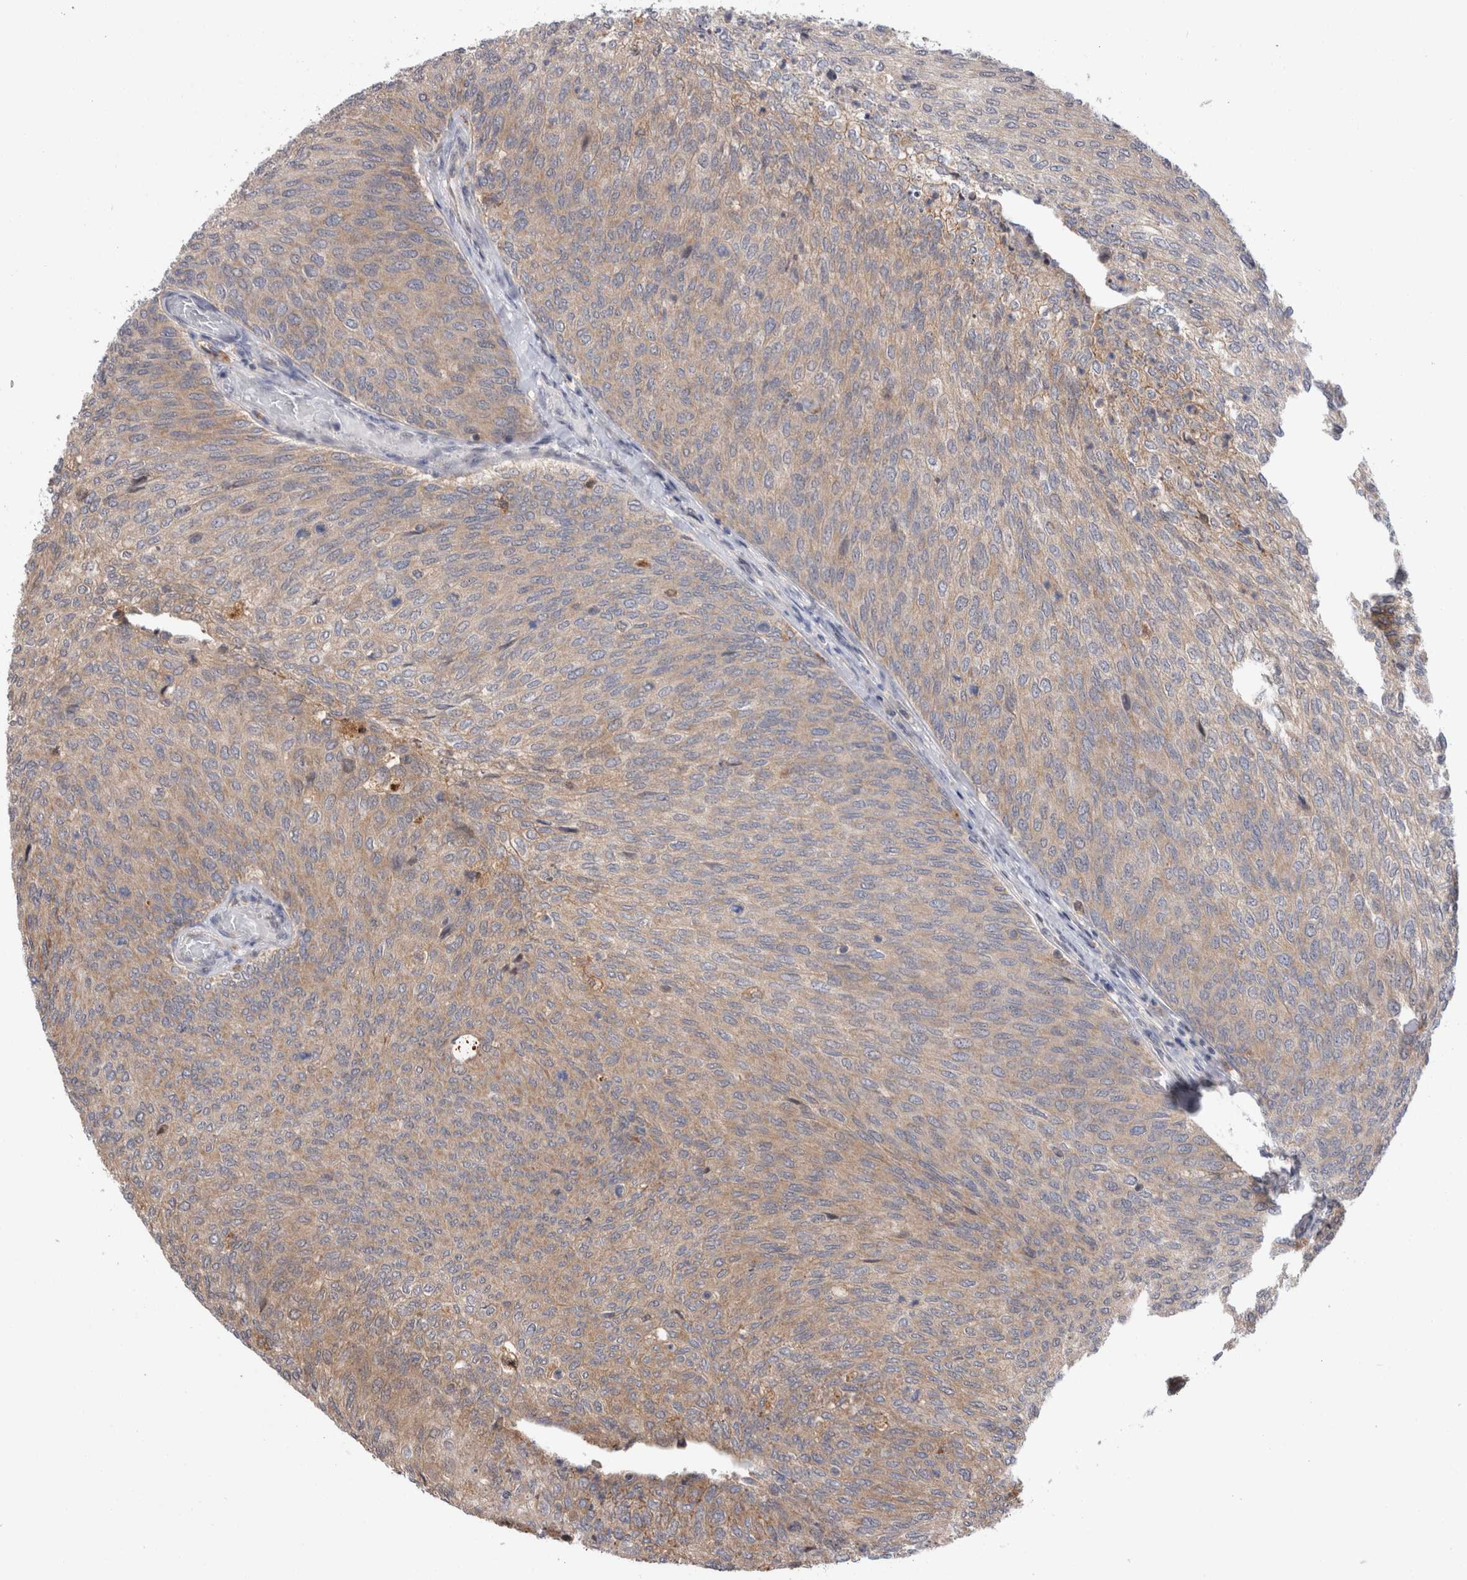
{"staining": {"intensity": "weak", "quantity": ">75%", "location": "cytoplasmic/membranous"}, "tissue": "urothelial cancer", "cell_type": "Tumor cells", "image_type": "cancer", "snomed": [{"axis": "morphology", "description": "Urothelial carcinoma, Low grade"}, {"axis": "topography", "description": "Urinary bladder"}], "caption": "A brown stain highlights weak cytoplasmic/membranous positivity of a protein in human urothelial cancer tumor cells.", "gene": "MRPL37", "patient": {"sex": "female", "age": 79}}